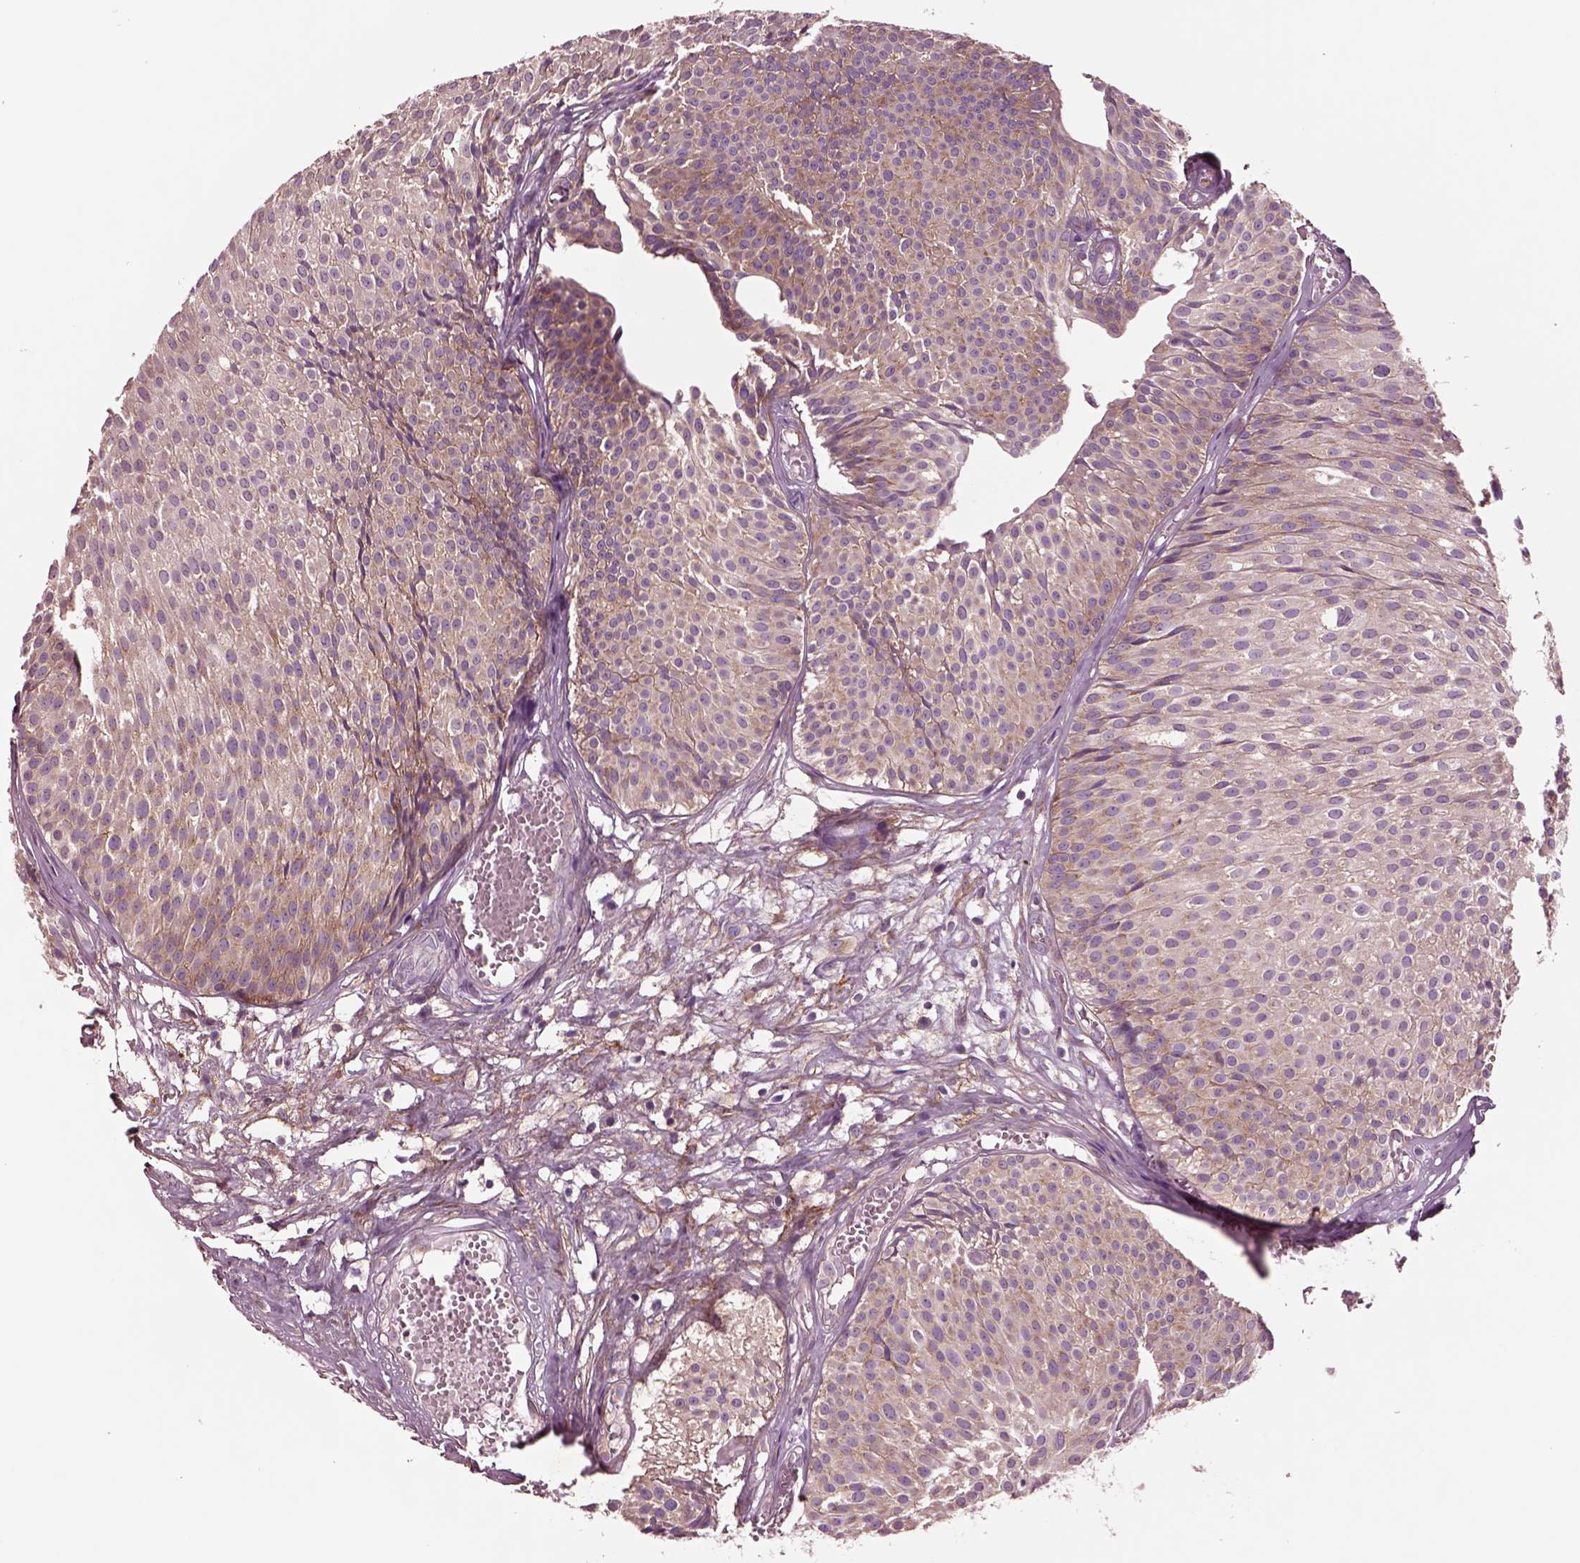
{"staining": {"intensity": "weak", "quantity": ">75%", "location": "cytoplasmic/membranous"}, "tissue": "urothelial cancer", "cell_type": "Tumor cells", "image_type": "cancer", "snomed": [{"axis": "morphology", "description": "Urothelial carcinoma, Low grade"}, {"axis": "topography", "description": "Urinary bladder"}], "caption": "High-magnification brightfield microscopy of urothelial cancer stained with DAB (brown) and counterstained with hematoxylin (blue). tumor cells exhibit weak cytoplasmic/membranous staining is appreciated in approximately>75% of cells.", "gene": "SEC23A", "patient": {"sex": "male", "age": 63}}